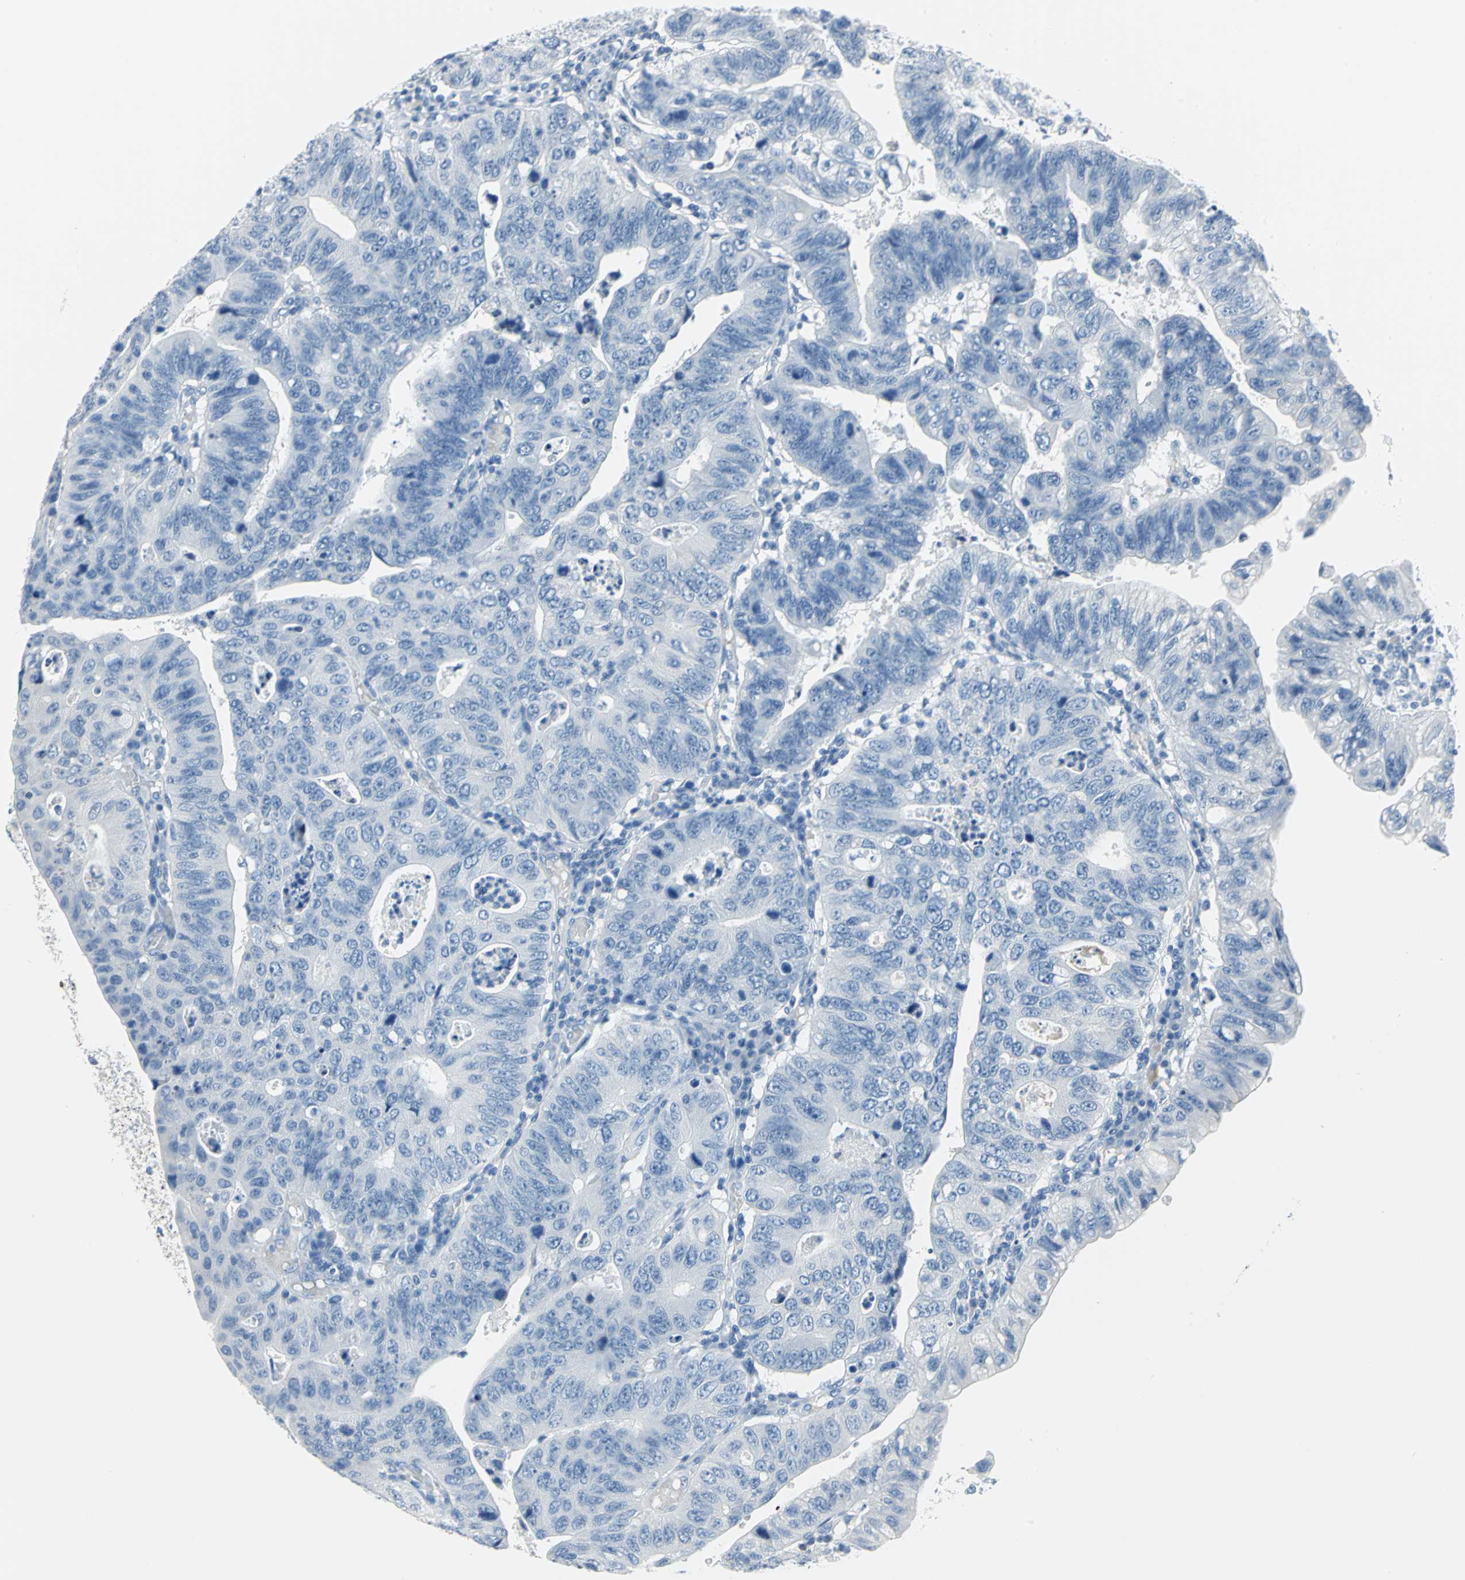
{"staining": {"intensity": "negative", "quantity": "none", "location": "none"}, "tissue": "stomach cancer", "cell_type": "Tumor cells", "image_type": "cancer", "snomed": [{"axis": "morphology", "description": "Adenocarcinoma, NOS"}, {"axis": "topography", "description": "Stomach"}], "caption": "Tumor cells are negative for protein expression in human stomach cancer.", "gene": "PKLR", "patient": {"sex": "male", "age": 59}}